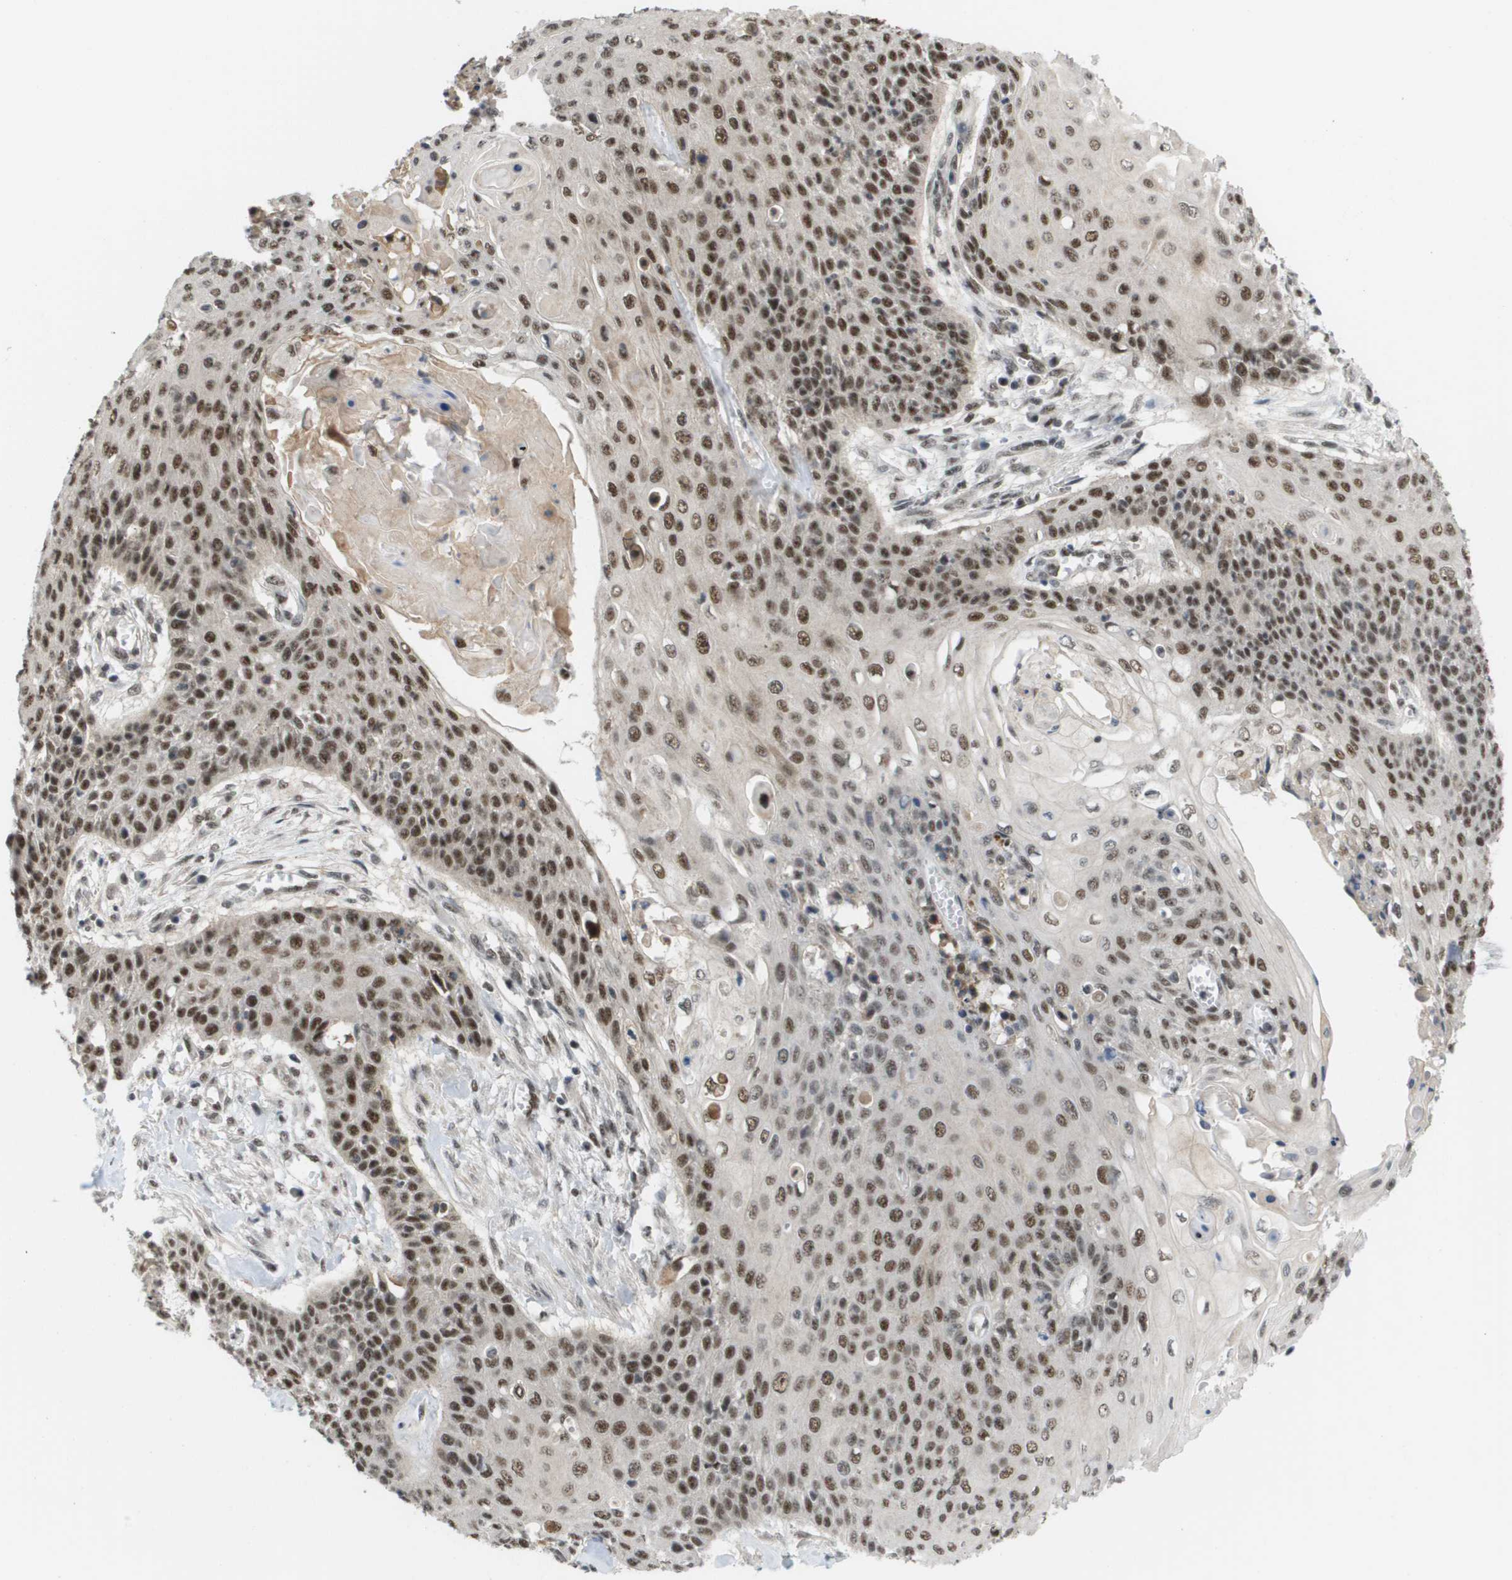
{"staining": {"intensity": "strong", "quantity": "25%-75%", "location": "nuclear"}, "tissue": "cervical cancer", "cell_type": "Tumor cells", "image_type": "cancer", "snomed": [{"axis": "morphology", "description": "Squamous cell carcinoma, NOS"}, {"axis": "topography", "description": "Cervix"}], "caption": "Human cervical cancer stained with a protein marker exhibits strong staining in tumor cells.", "gene": "ISY1", "patient": {"sex": "female", "age": 39}}